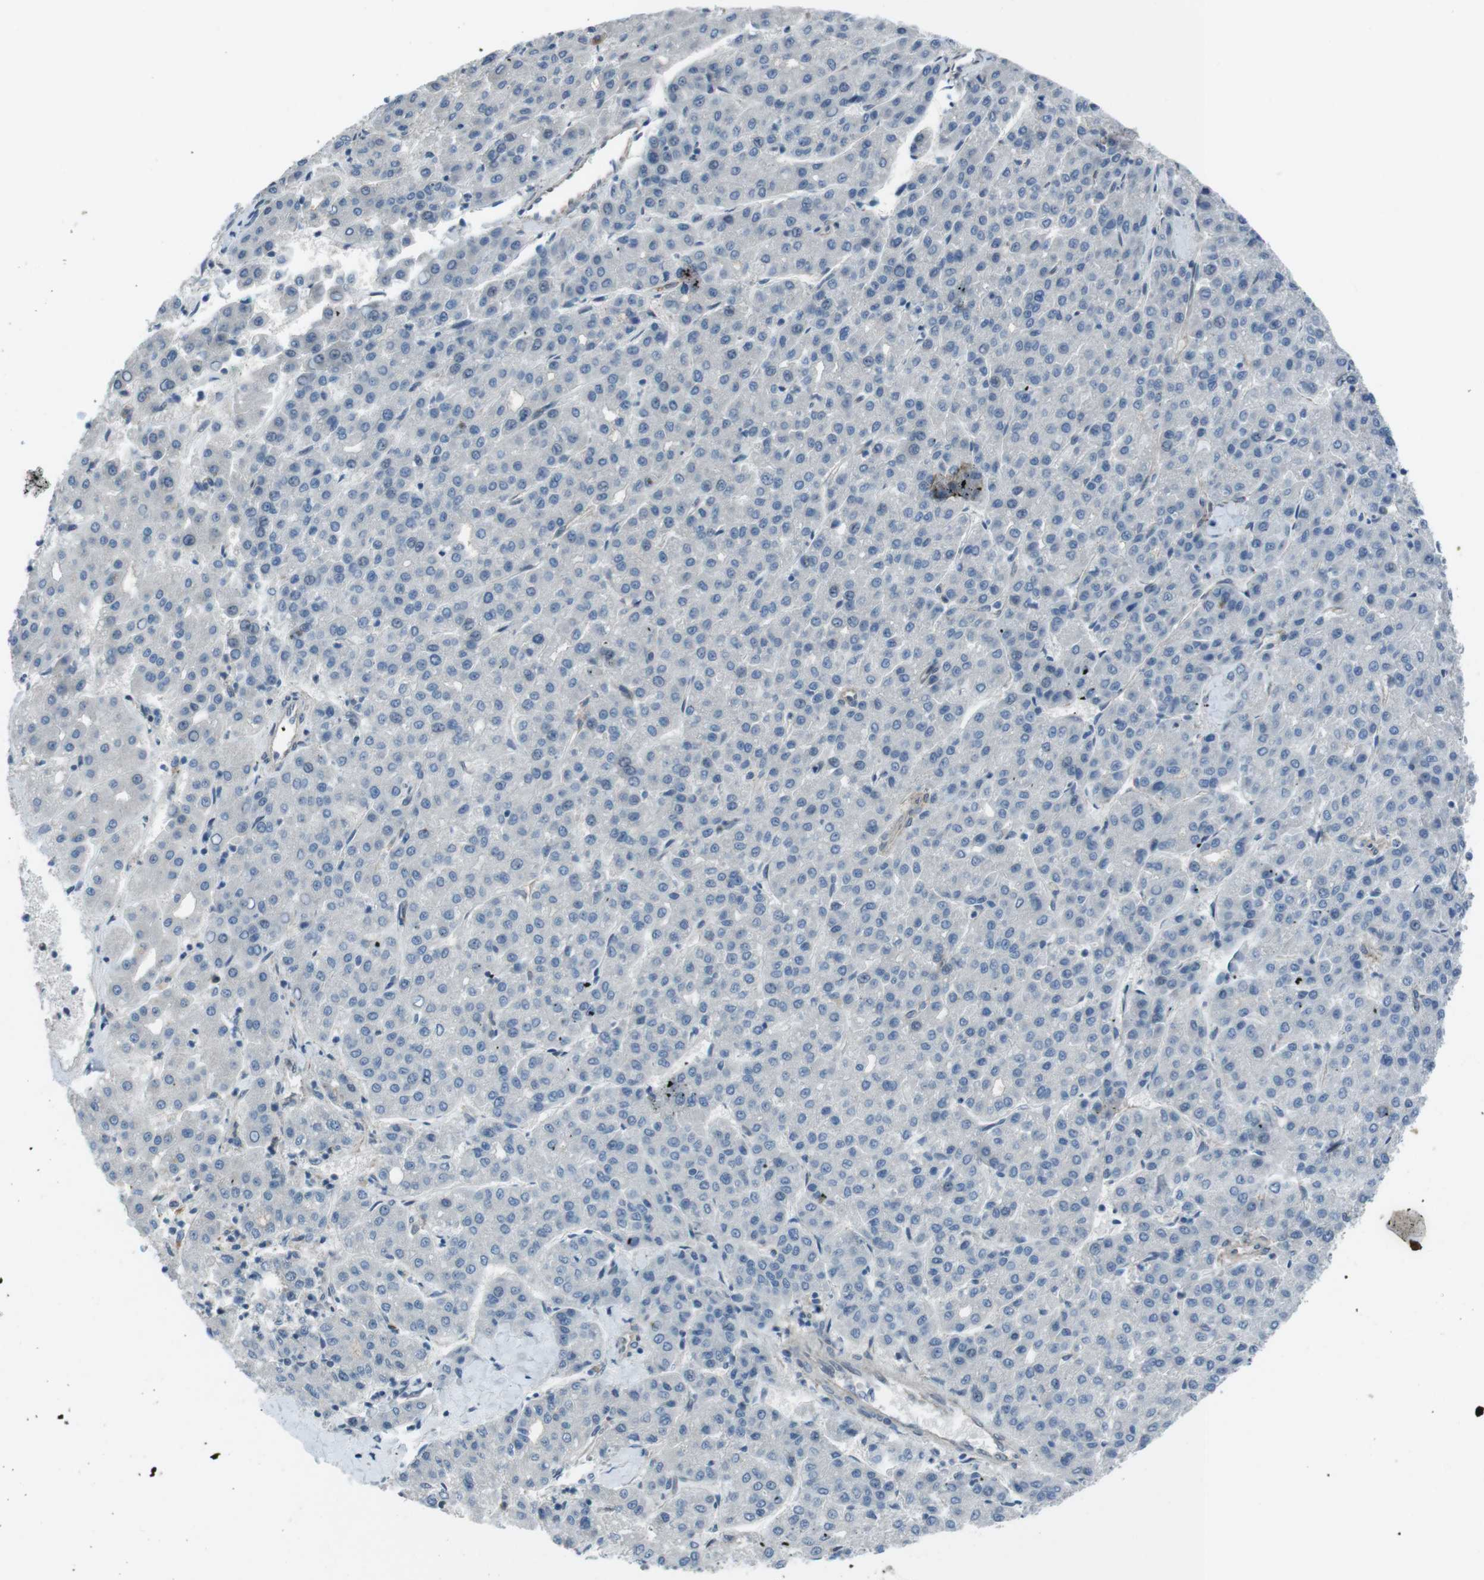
{"staining": {"intensity": "negative", "quantity": "none", "location": "none"}, "tissue": "liver cancer", "cell_type": "Tumor cells", "image_type": "cancer", "snomed": [{"axis": "morphology", "description": "Carcinoma, Hepatocellular, NOS"}, {"axis": "topography", "description": "Liver"}], "caption": "Immunohistochemistry (IHC) of human hepatocellular carcinoma (liver) demonstrates no positivity in tumor cells.", "gene": "ANK2", "patient": {"sex": "male", "age": 65}}